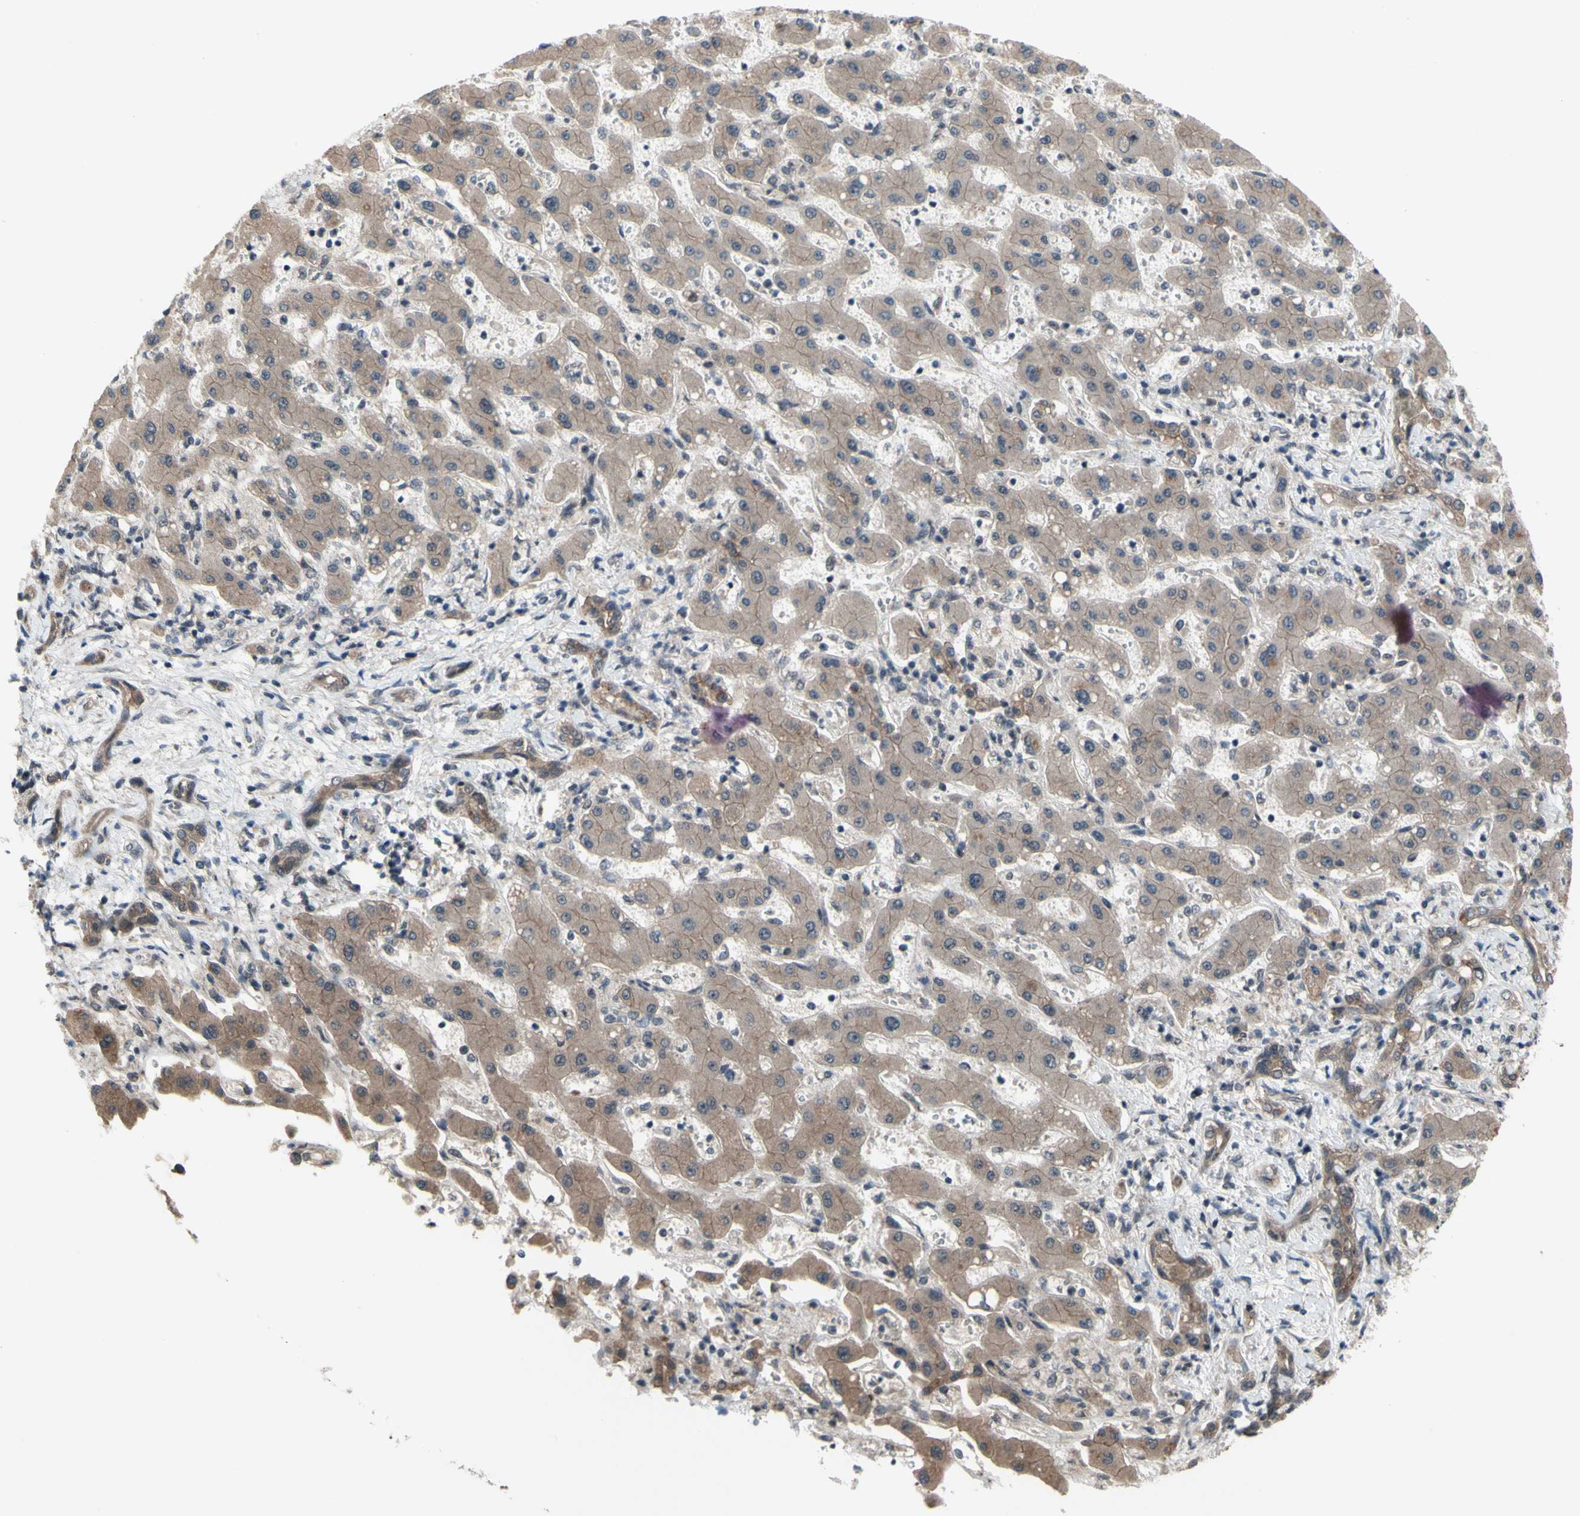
{"staining": {"intensity": "weak", "quantity": ">75%", "location": "cytoplasmic/membranous"}, "tissue": "liver cancer", "cell_type": "Tumor cells", "image_type": "cancer", "snomed": [{"axis": "morphology", "description": "Cholangiocarcinoma"}, {"axis": "topography", "description": "Liver"}], "caption": "Protein staining of liver cancer tissue shows weak cytoplasmic/membranous positivity in about >75% of tumor cells.", "gene": "TRDMT1", "patient": {"sex": "male", "age": 50}}